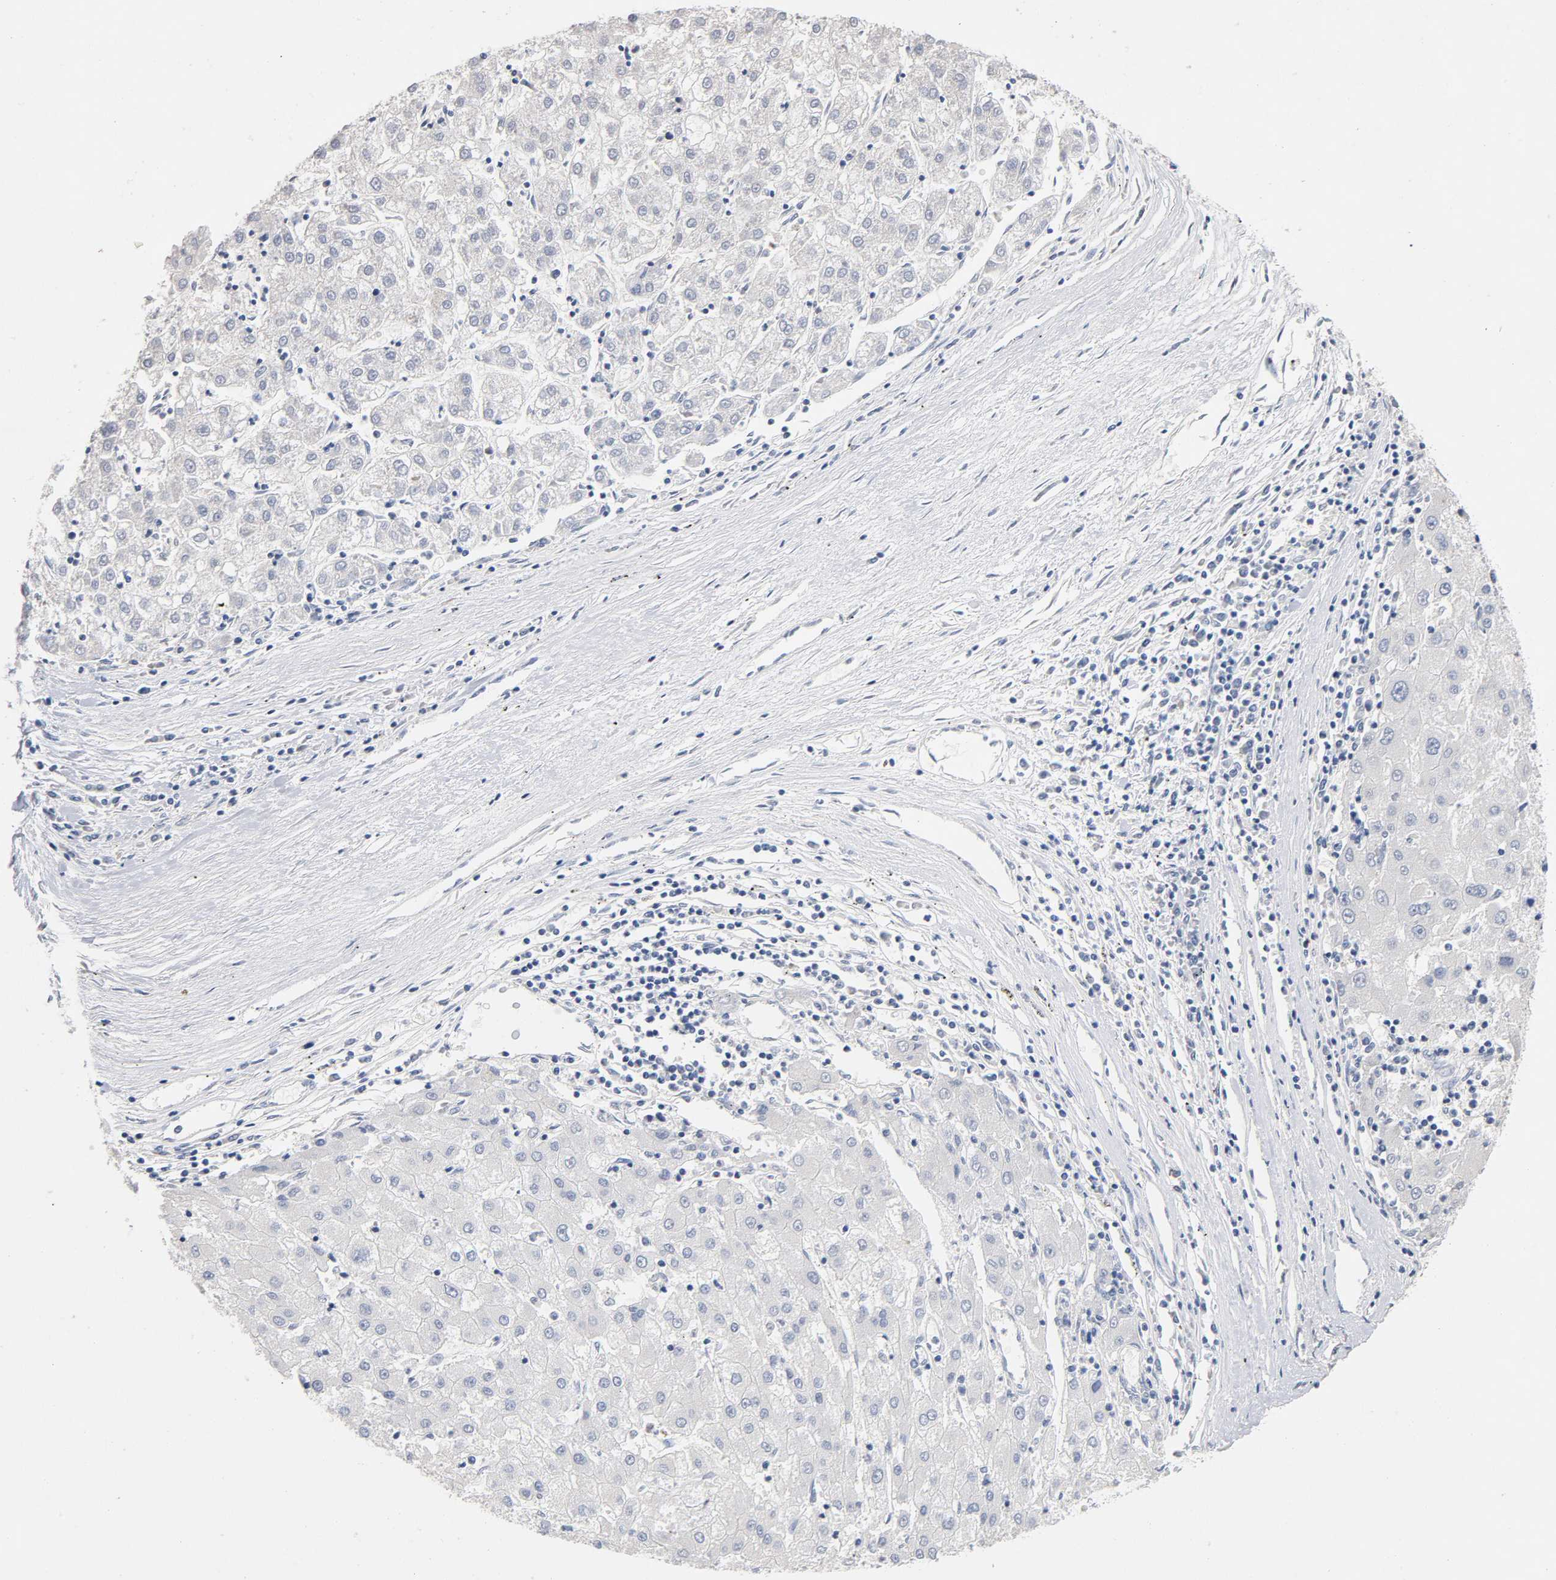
{"staining": {"intensity": "negative", "quantity": "none", "location": "none"}, "tissue": "liver cancer", "cell_type": "Tumor cells", "image_type": "cancer", "snomed": [{"axis": "morphology", "description": "Carcinoma, Hepatocellular, NOS"}, {"axis": "topography", "description": "Liver"}], "caption": "Immunohistochemistry of liver cancer (hepatocellular carcinoma) shows no expression in tumor cells.", "gene": "ZCCHC13", "patient": {"sex": "male", "age": 72}}